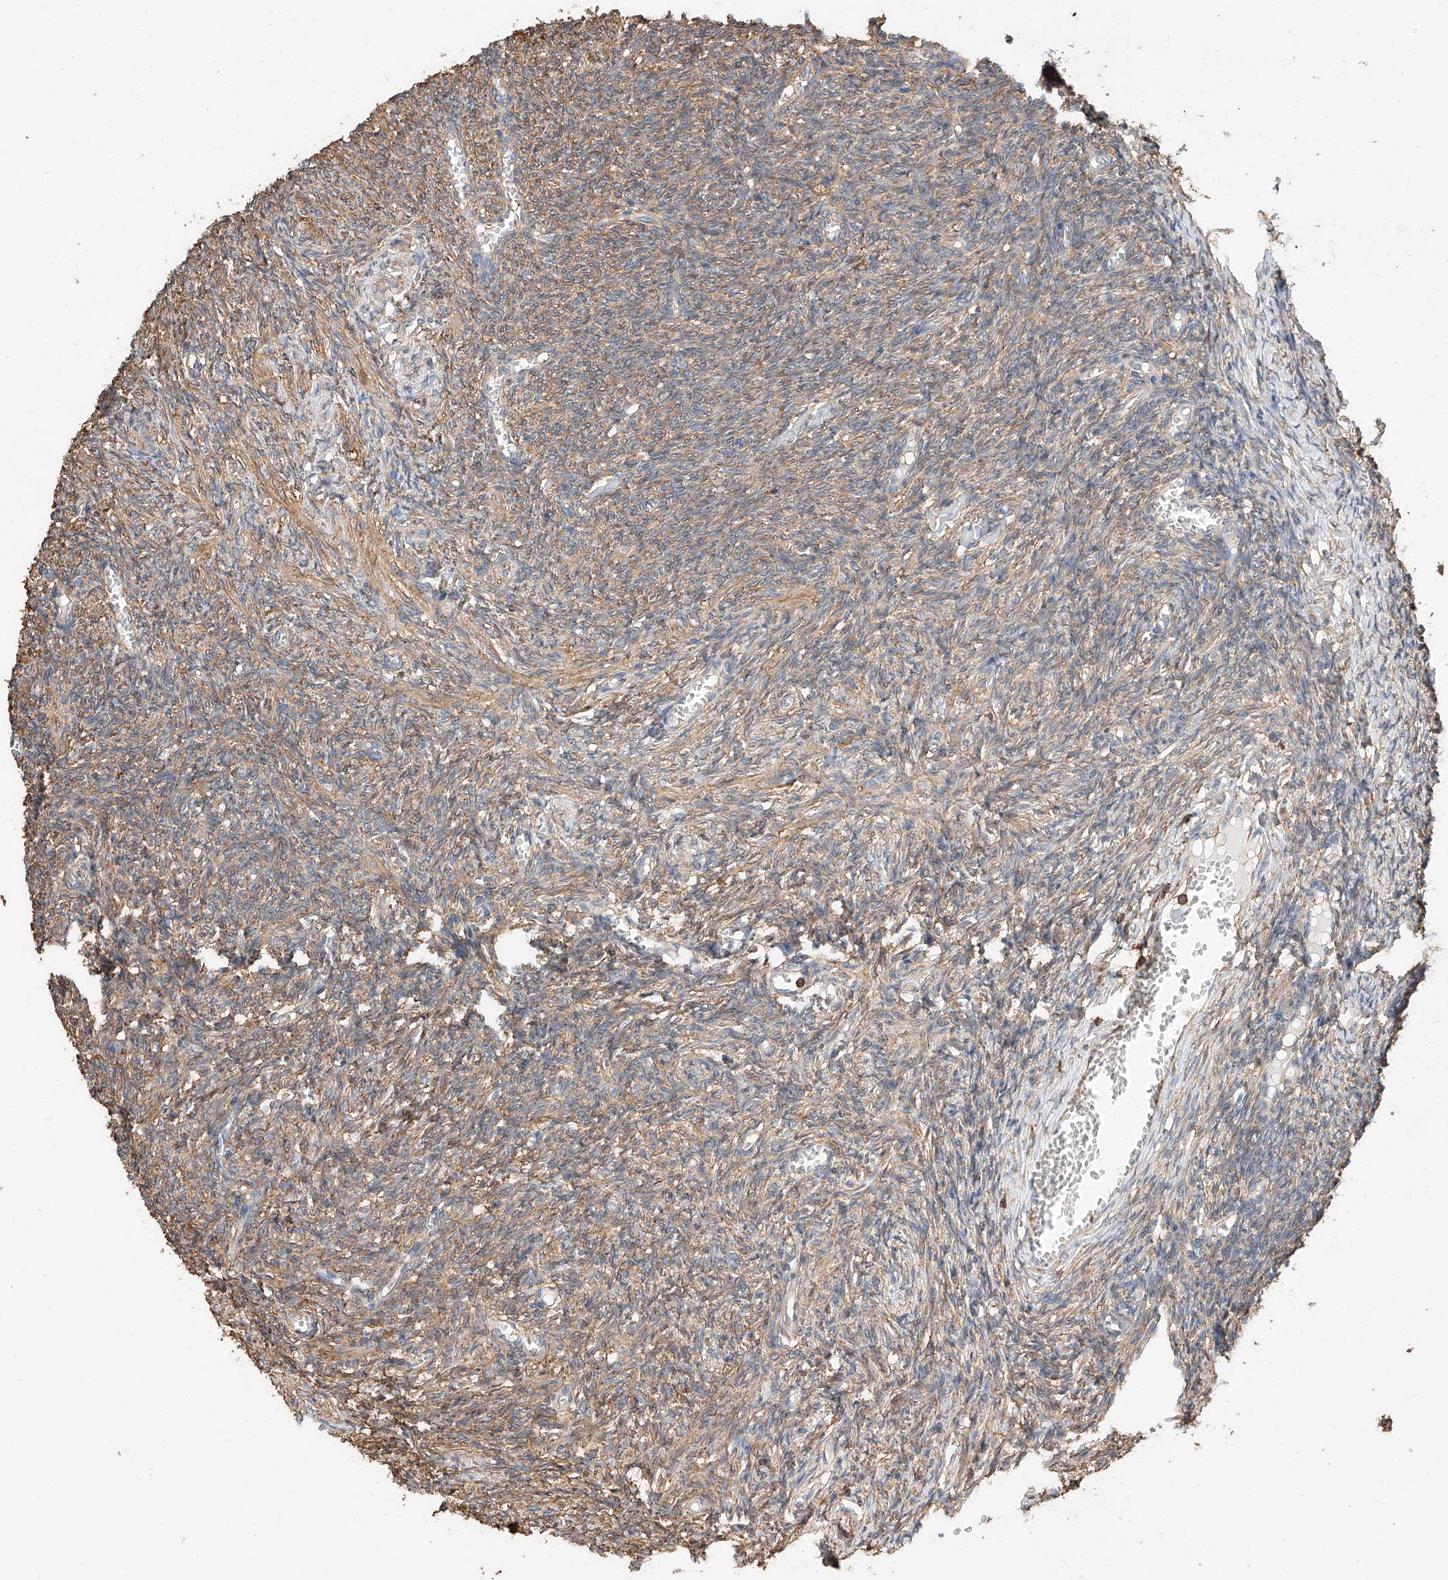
{"staining": {"intensity": "moderate", "quantity": ">75%", "location": "cytoplasmic/membranous"}, "tissue": "ovary", "cell_type": "Ovarian stroma cells", "image_type": "normal", "snomed": [{"axis": "morphology", "description": "Normal tissue, NOS"}, {"axis": "topography", "description": "Ovary"}], "caption": "Immunohistochemical staining of benign human ovary reveals moderate cytoplasmic/membranous protein expression in approximately >75% of ovarian stroma cells. Ihc stains the protein in brown and the nuclei are stained blue.", "gene": "WFS1", "patient": {"sex": "female", "age": 27}}